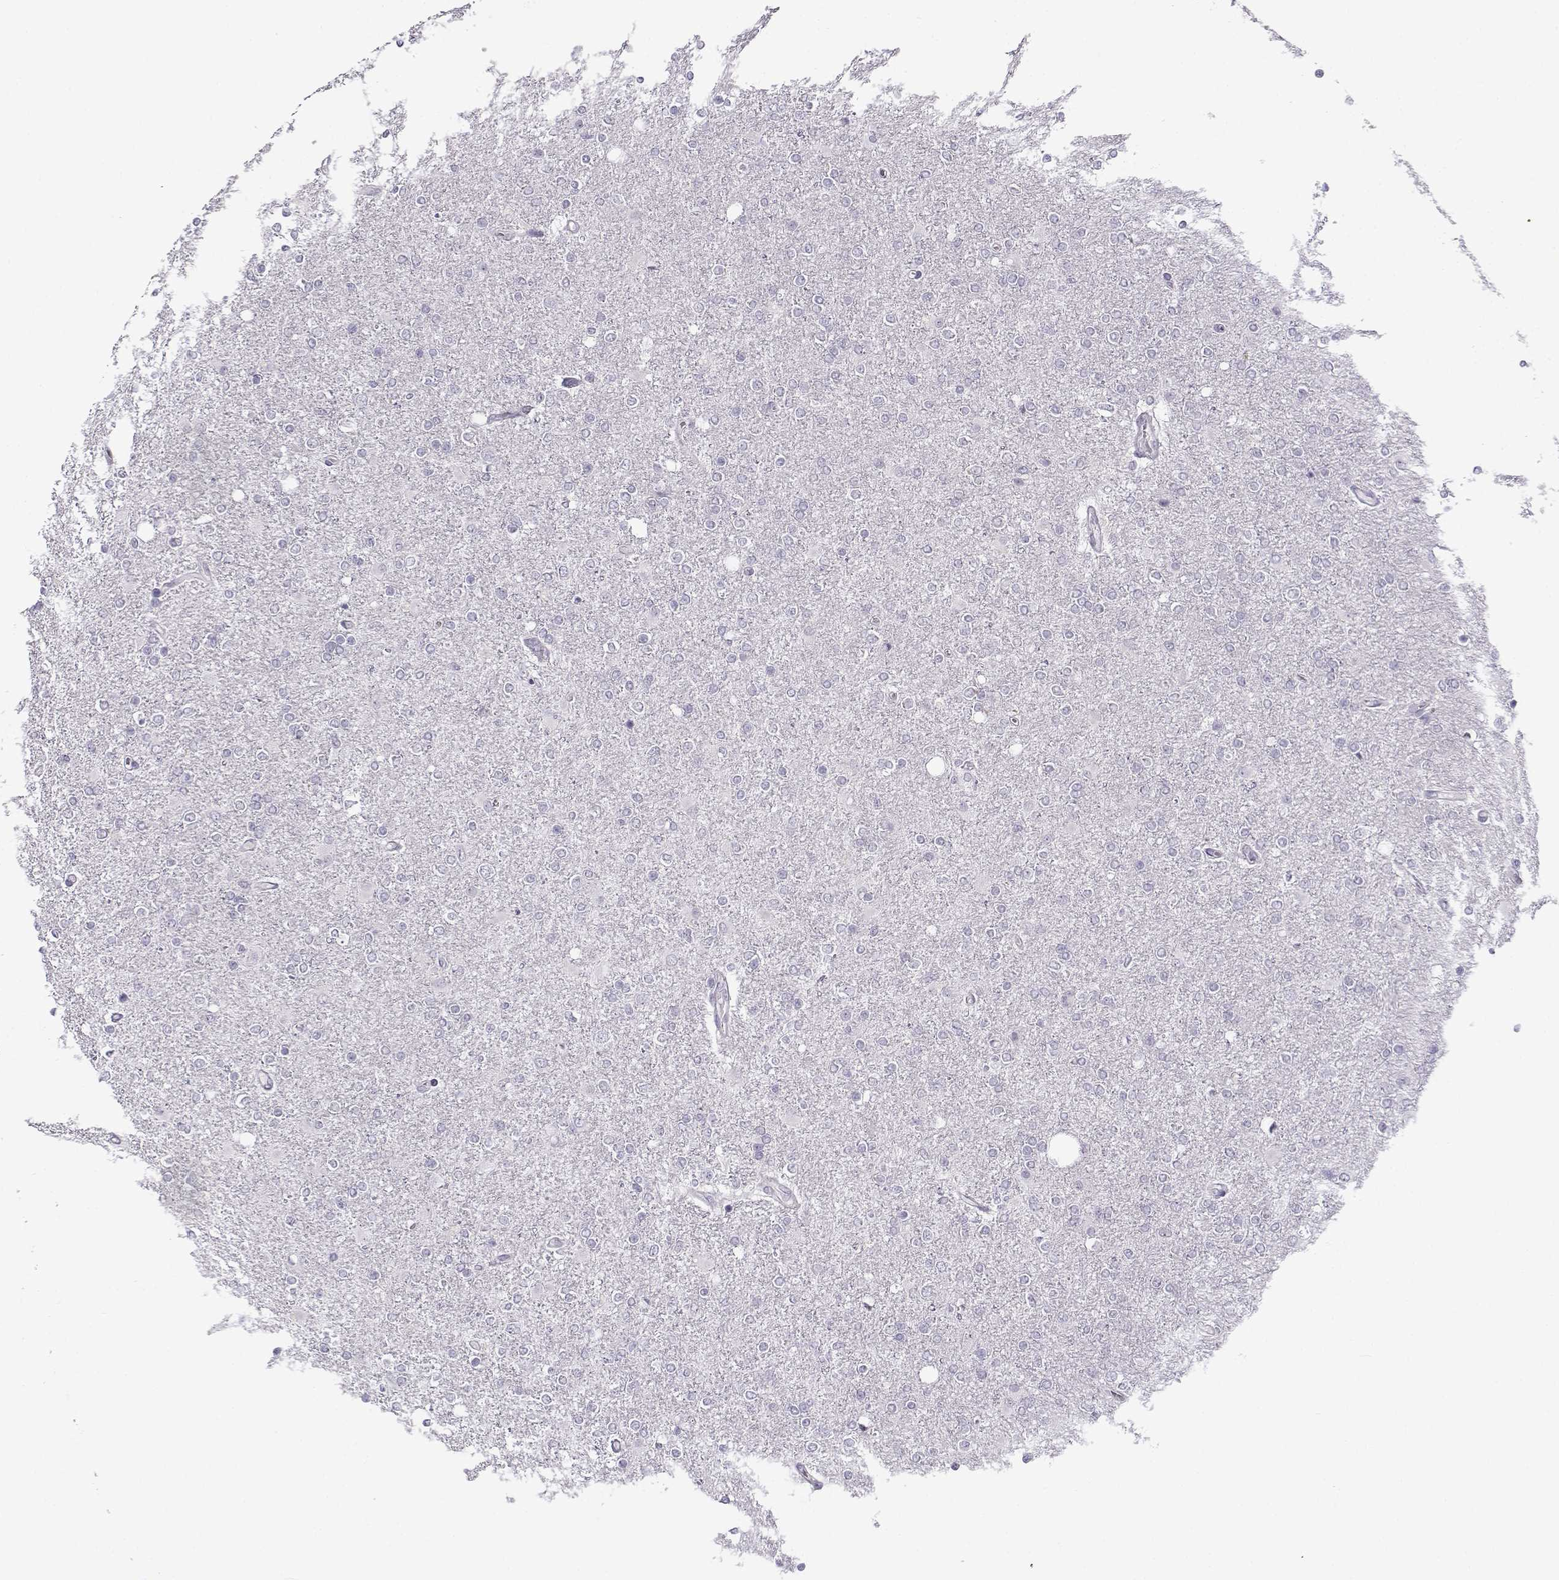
{"staining": {"intensity": "negative", "quantity": "none", "location": "none"}, "tissue": "glioma", "cell_type": "Tumor cells", "image_type": "cancer", "snomed": [{"axis": "morphology", "description": "Glioma, malignant, High grade"}, {"axis": "topography", "description": "Cerebral cortex"}], "caption": "This is an immunohistochemistry (IHC) image of glioma. There is no positivity in tumor cells.", "gene": "TEX55", "patient": {"sex": "male", "age": 70}}